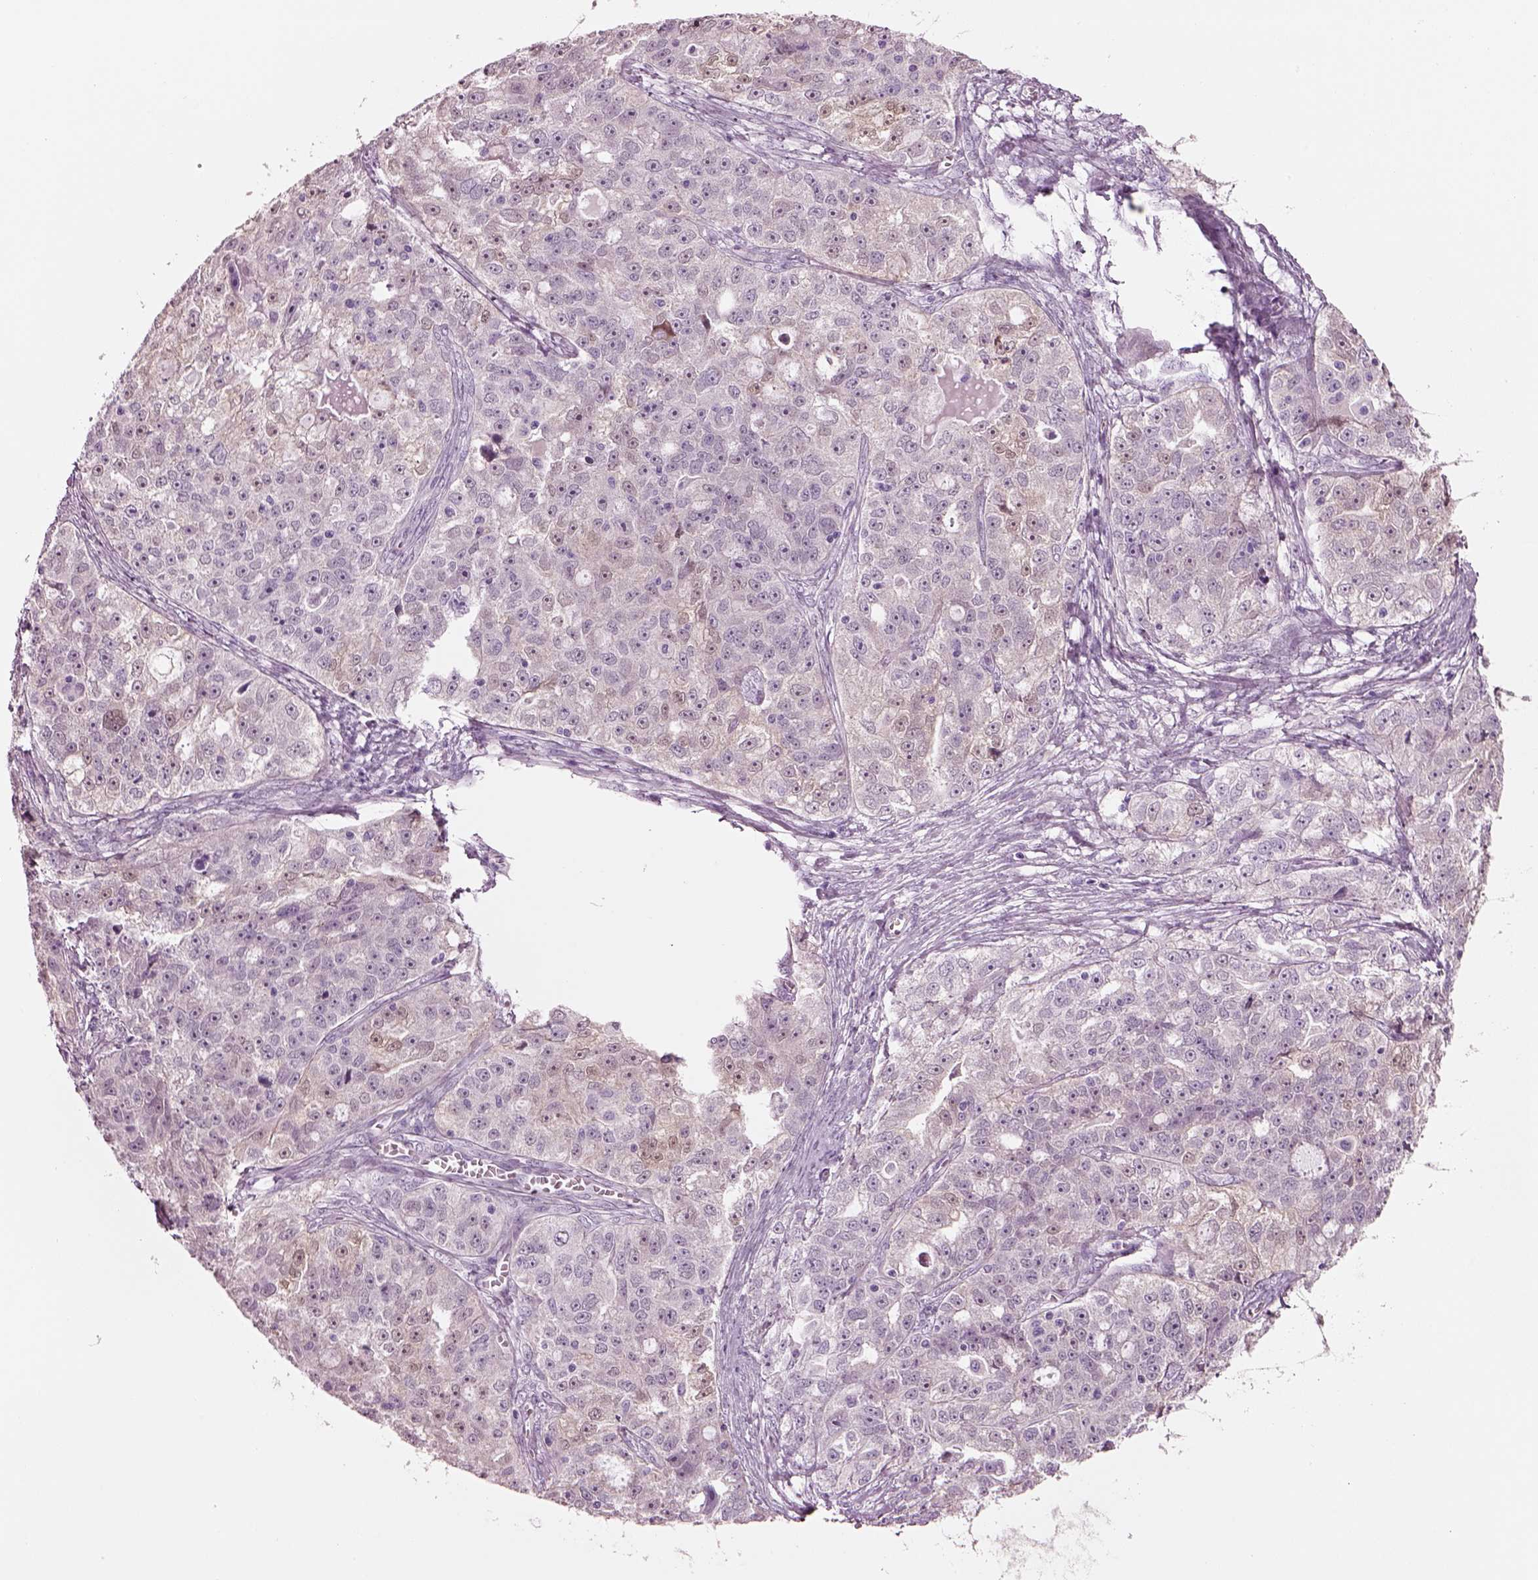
{"staining": {"intensity": "moderate", "quantity": "<25%", "location": "cytoplasmic/membranous,nuclear"}, "tissue": "ovarian cancer", "cell_type": "Tumor cells", "image_type": "cancer", "snomed": [{"axis": "morphology", "description": "Cystadenocarcinoma, serous, NOS"}, {"axis": "topography", "description": "Ovary"}], "caption": "Ovarian cancer (serous cystadenocarcinoma) stained with immunohistochemistry demonstrates moderate cytoplasmic/membranous and nuclear positivity in about <25% of tumor cells.", "gene": "SCML2", "patient": {"sex": "female", "age": 51}}